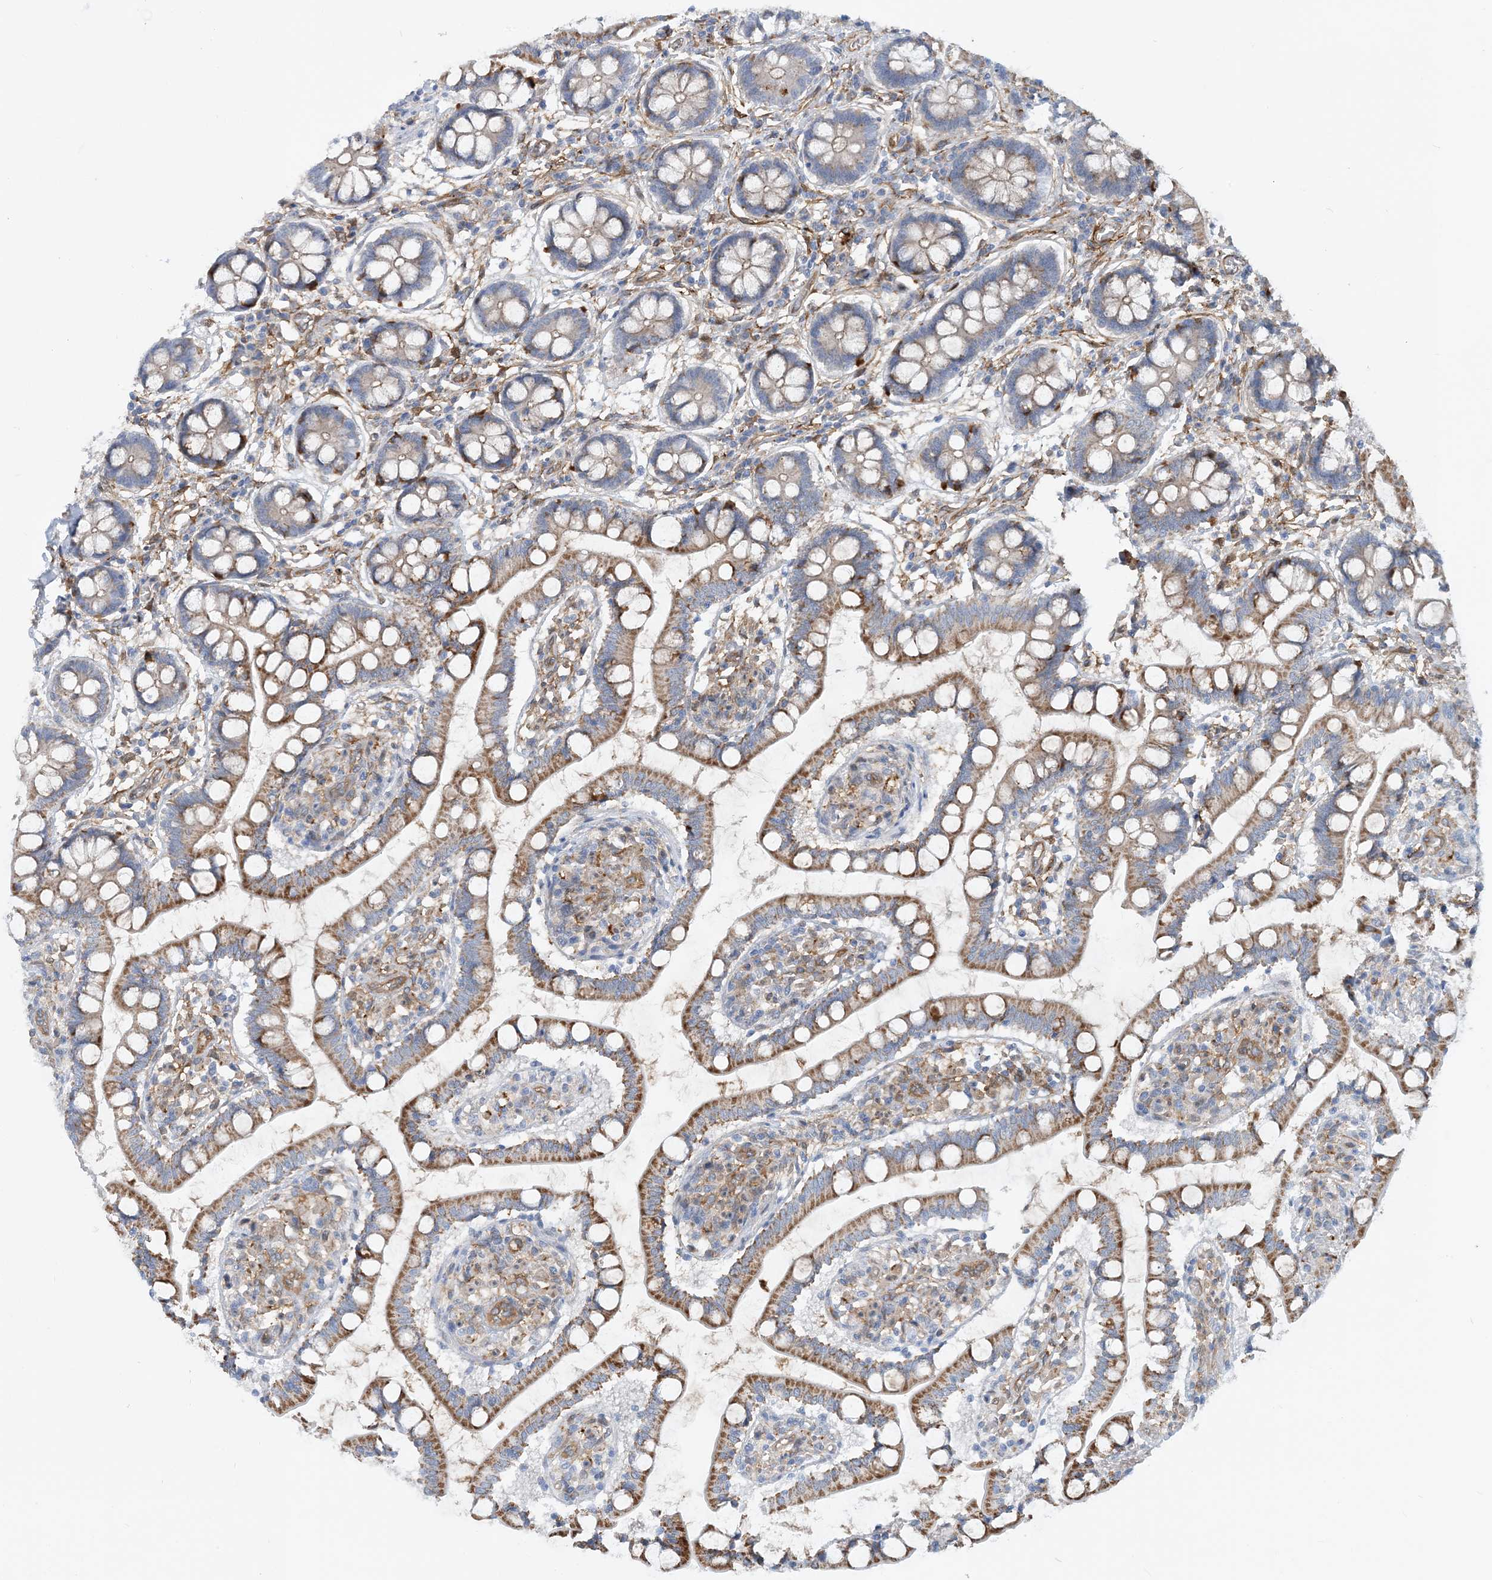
{"staining": {"intensity": "moderate", "quantity": ">75%", "location": "cytoplasmic/membranous"}, "tissue": "small intestine", "cell_type": "Glandular cells", "image_type": "normal", "snomed": [{"axis": "morphology", "description": "Normal tissue, NOS"}, {"axis": "topography", "description": "Small intestine"}], "caption": "A brown stain highlights moderate cytoplasmic/membranous staining of a protein in glandular cells of benign human small intestine. Using DAB (3,3'-diaminobenzidine) (brown) and hematoxylin (blue) stains, captured at high magnification using brightfield microscopy.", "gene": "EIF2A", "patient": {"sex": "male", "age": 52}}